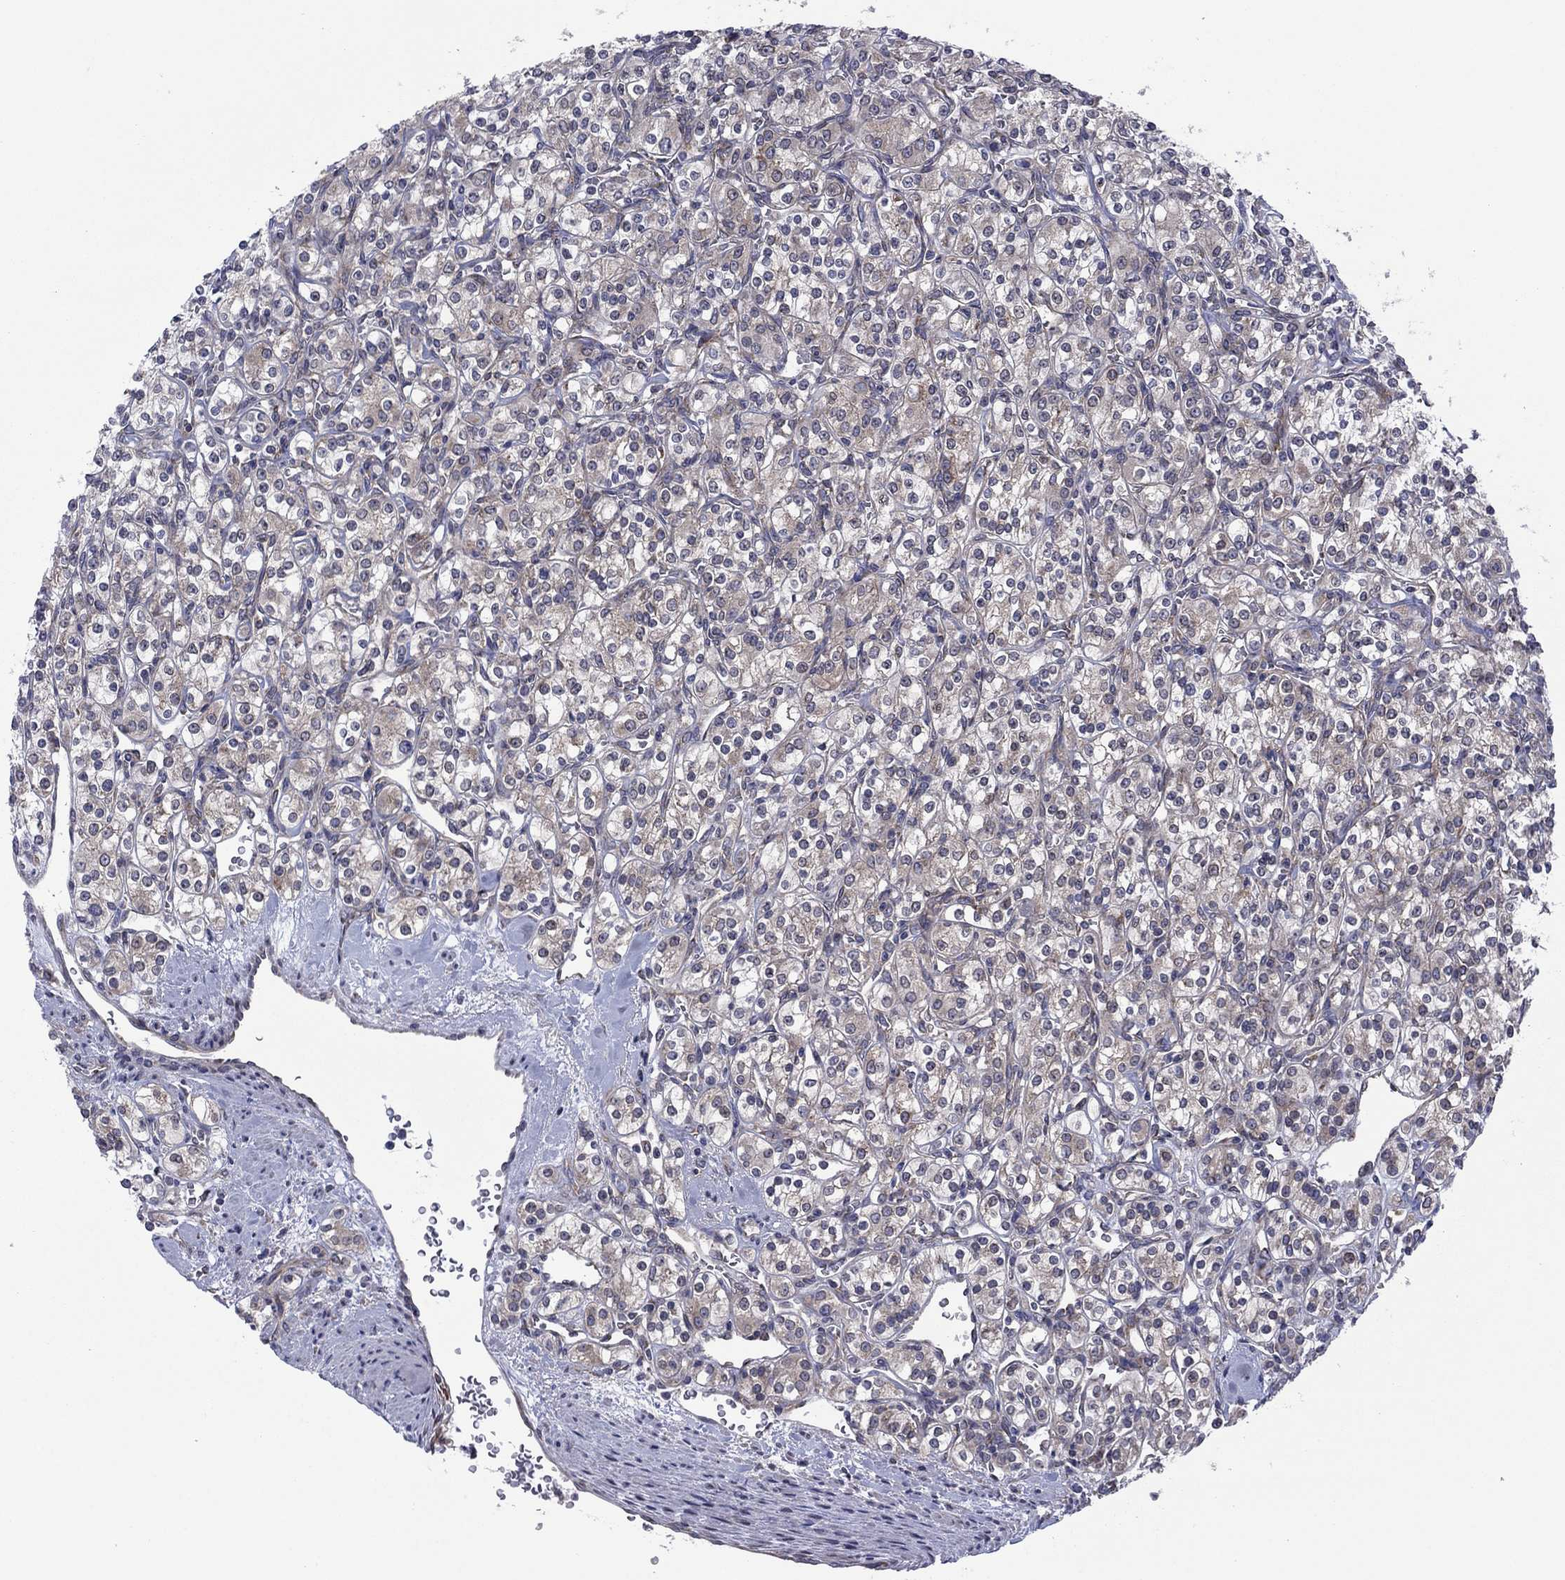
{"staining": {"intensity": "negative", "quantity": "none", "location": "none"}, "tissue": "renal cancer", "cell_type": "Tumor cells", "image_type": "cancer", "snomed": [{"axis": "morphology", "description": "Adenocarcinoma, NOS"}, {"axis": "topography", "description": "Kidney"}], "caption": "Protein analysis of renal cancer exhibits no significant positivity in tumor cells.", "gene": "GPR155", "patient": {"sex": "male", "age": 77}}